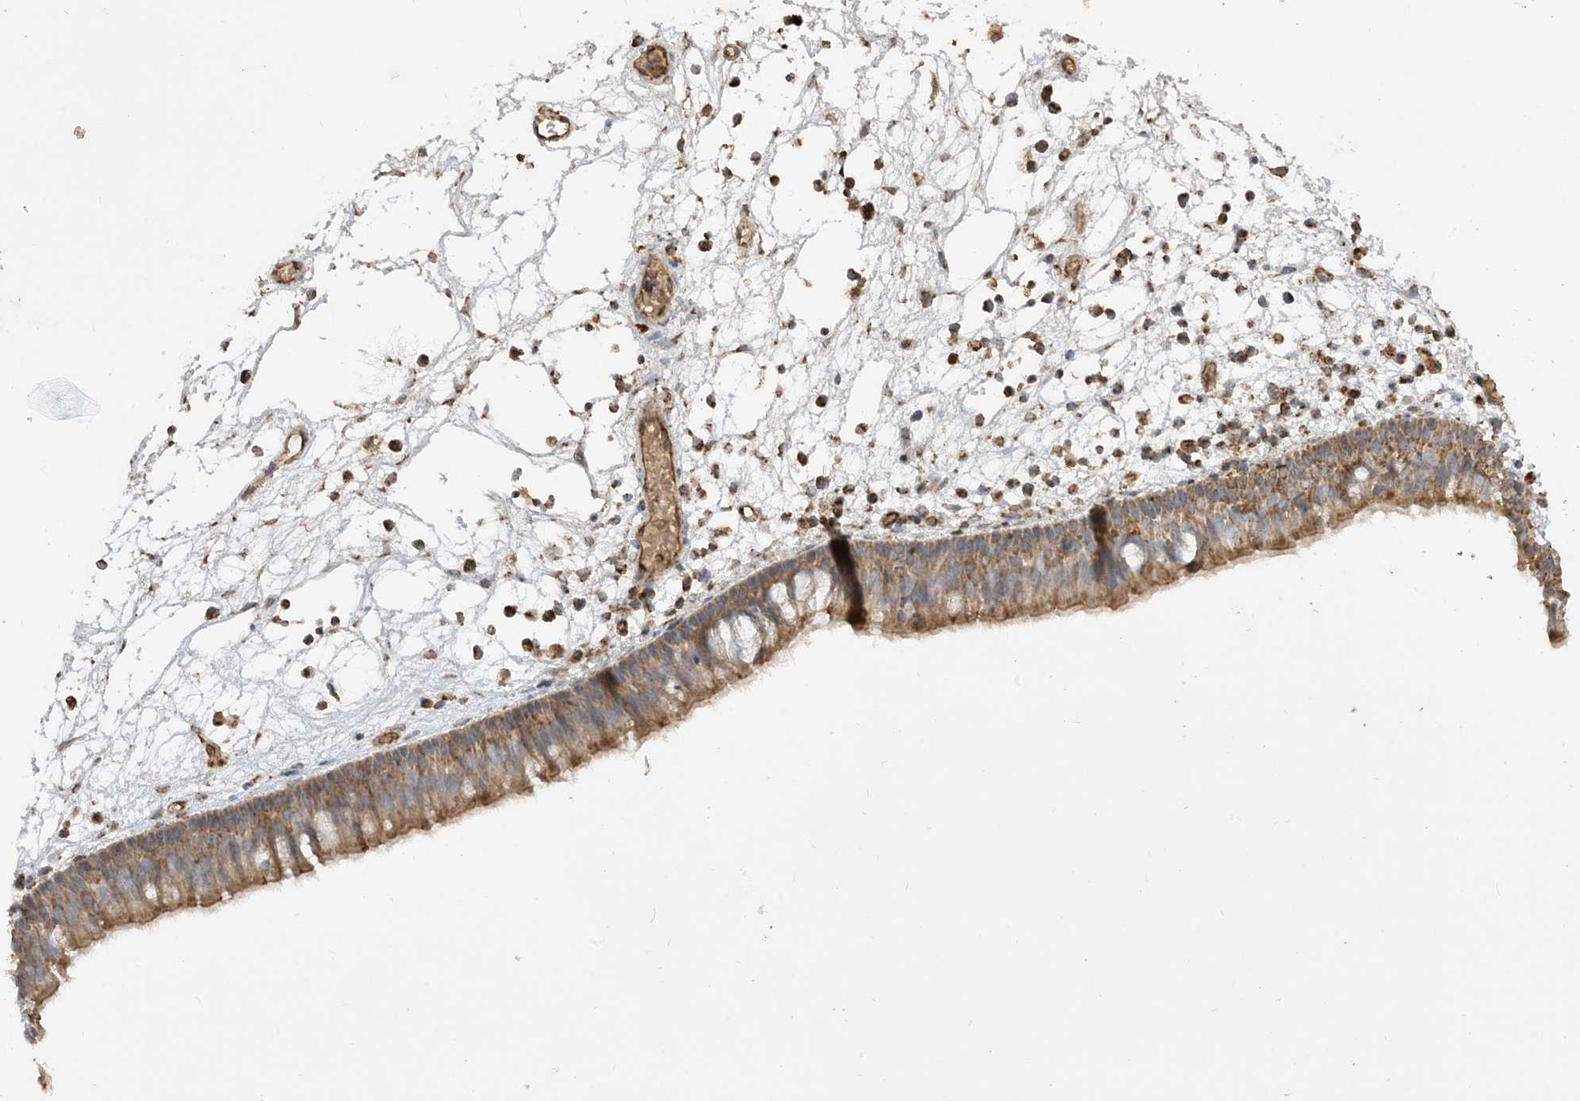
{"staining": {"intensity": "moderate", "quantity": ">75%", "location": "cytoplasmic/membranous"}, "tissue": "nasopharynx", "cell_type": "Respiratory epithelial cells", "image_type": "normal", "snomed": [{"axis": "morphology", "description": "Normal tissue, NOS"}, {"axis": "morphology", "description": "Inflammation, NOS"}, {"axis": "morphology", "description": "Malignant melanoma, Metastatic site"}, {"axis": "topography", "description": "Nasopharynx"}], "caption": "Immunohistochemical staining of normal nasopharynx displays moderate cytoplasmic/membranous protein staining in approximately >75% of respiratory epithelial cells.", "gene": "PPM1F", "patient": {"sex": "male", "age": 70}}